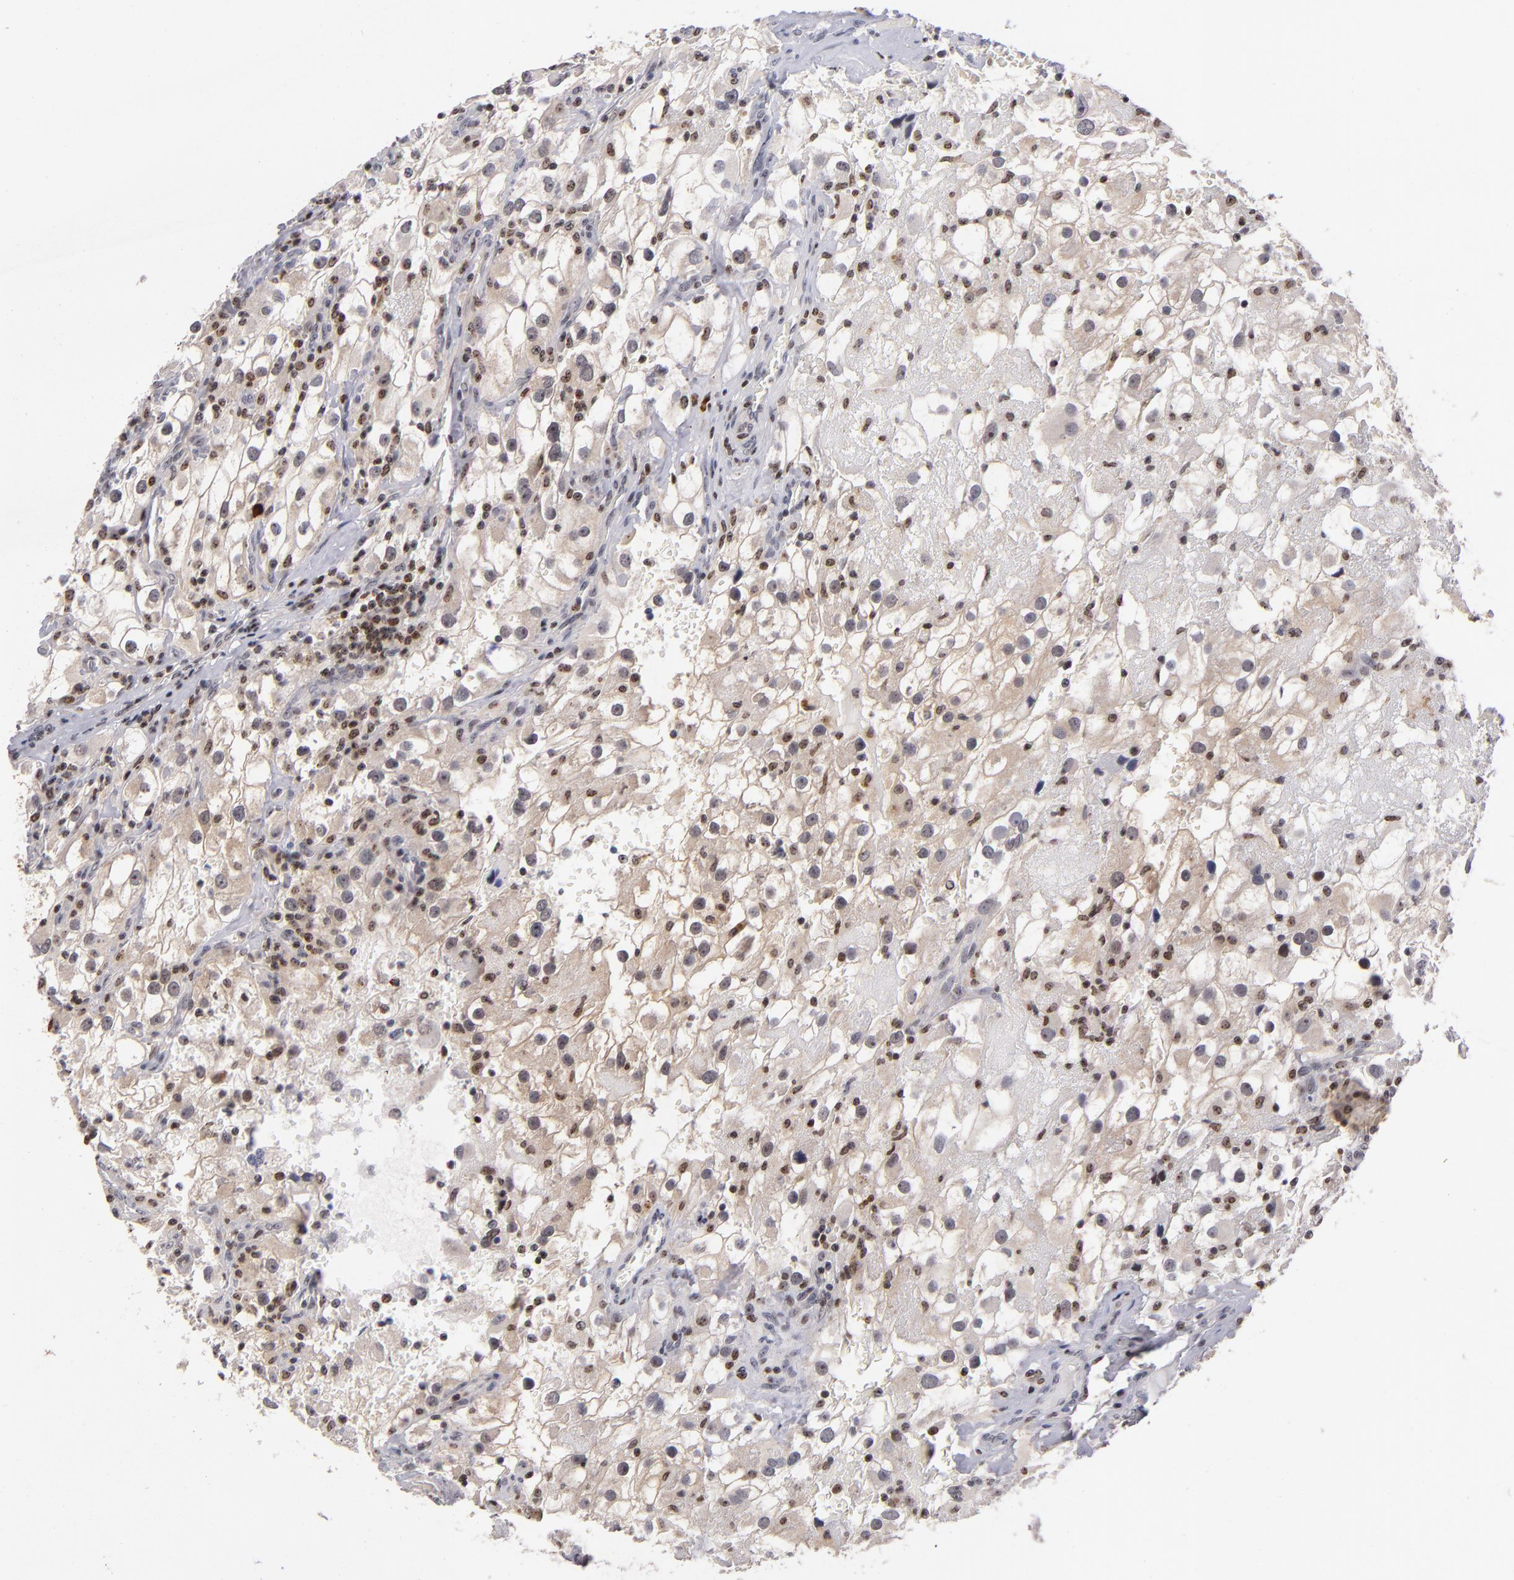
{"staining": {"intensity": "weak", "quantity": ">75%", "location": "cytoplasmic/membranous,nuclear"}, "tissue": "renal cancer", "cell_type": "Tumor cells", "image_type": "cancer", "snomed": [{"axis": "morphology", "description": "Adenocarcinoma, NOS"}, {"axis": "topography", "description": "Kidney"}], "caption": "A micrograph of human renal cancer (adenocarcinoma) stained for a protein shows weak cytoplasmic/membranous and nuclear brown staining in tumor cells.", "gene": "PCNX4", "patient": {"sex": "female", "age": 52}}